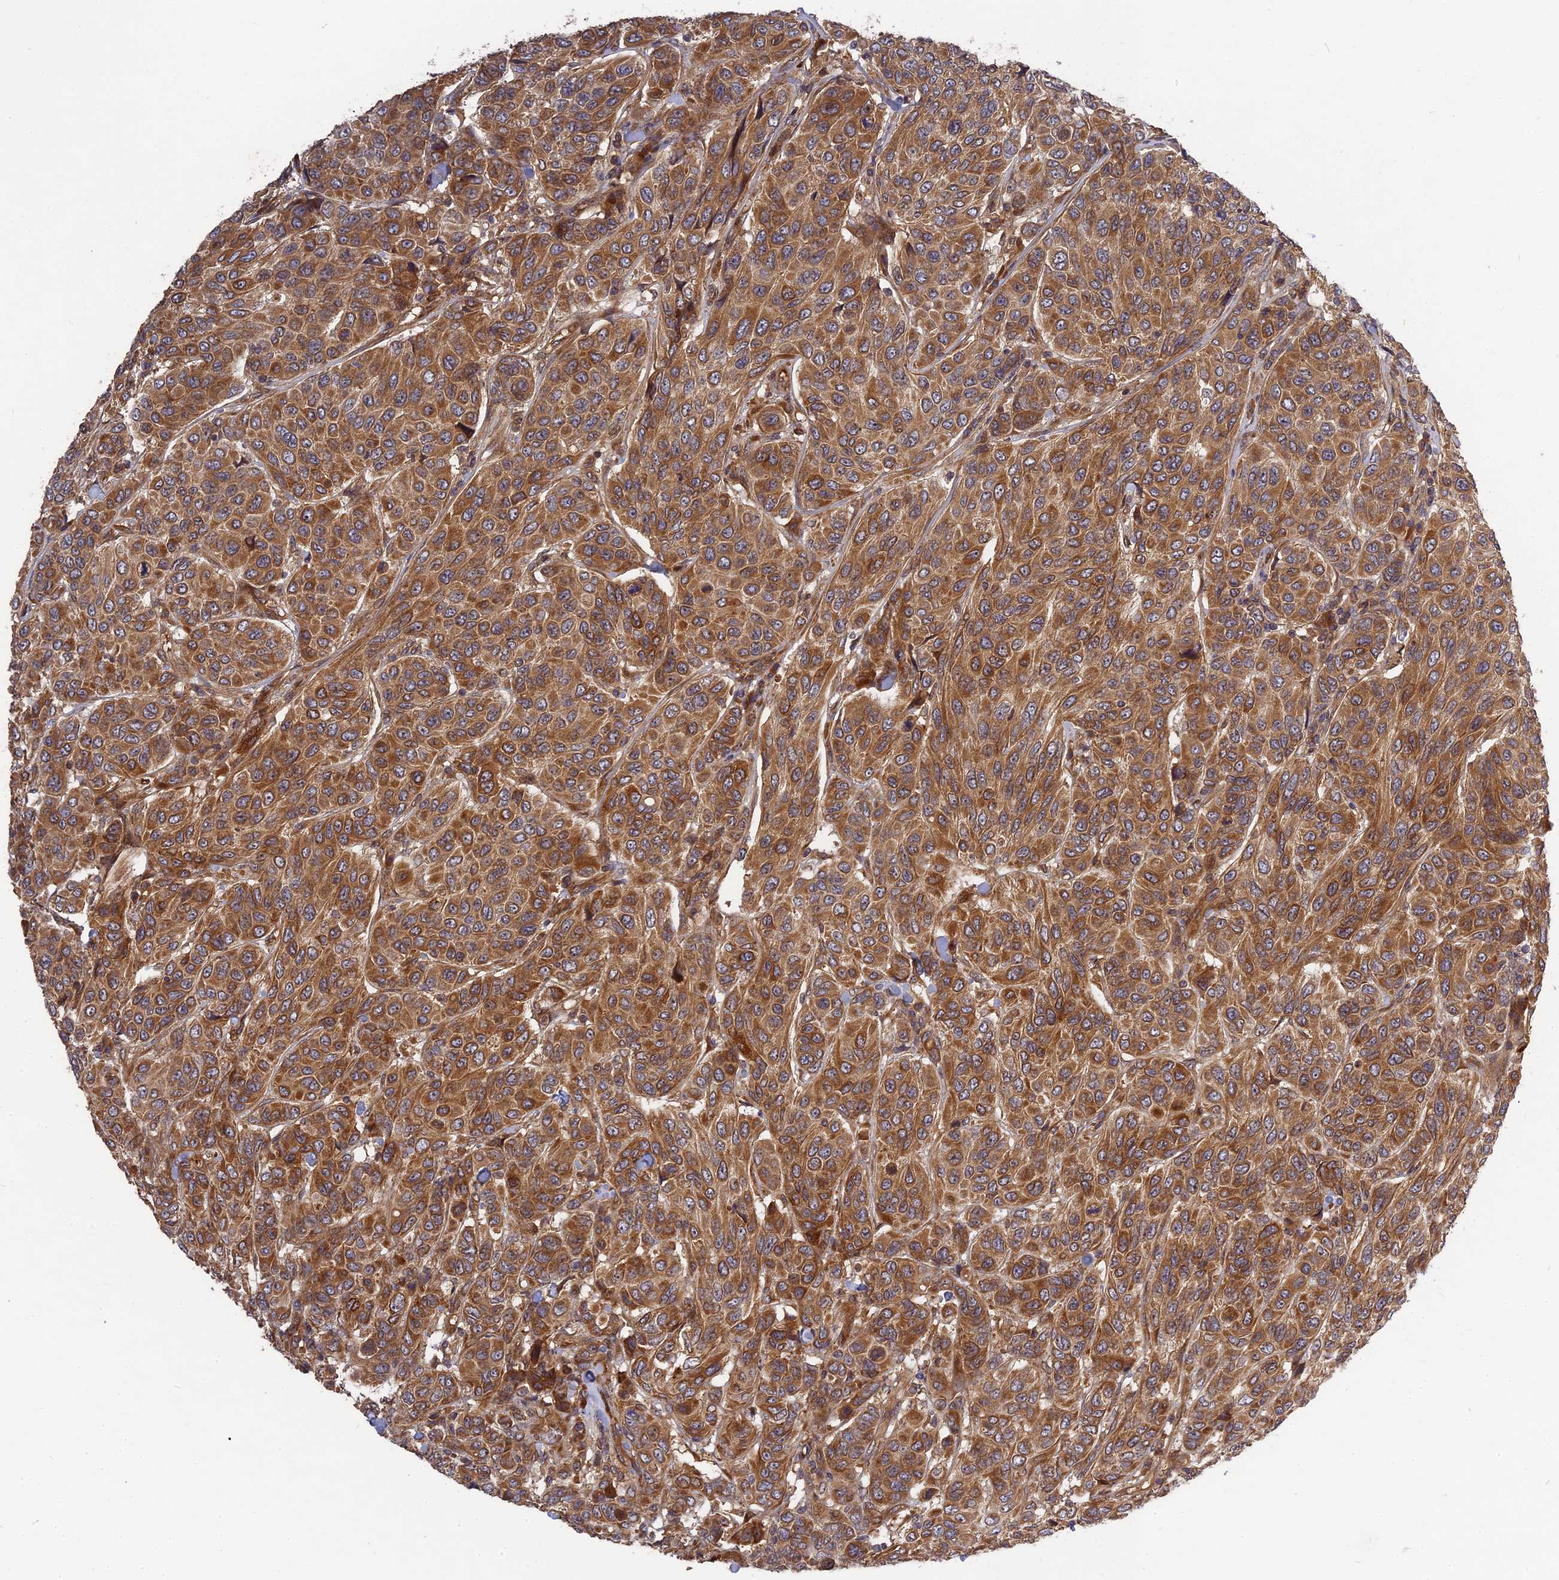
{"staining": {"intensity": "strong", "quantity": ">75%", "location": "cytoplasmic/membranous"}, "tissue": "breast cancer", "cell_type": "Tumor cells", "image_type": "cancer", "snomed": [{"axis": "morphology", "description": "Duct carcinoma"}, {"axis": "topography", "description": "Breast"}], "caption": "Immunohistochemistry (IHC) micrograph of neoplastic tissue: breast cancer stained using immunohistochemistry (IHC) reveals high levels of strong protein expression localized specifically in the cytoplasmic/membranous of tumor cells, appearing as a cytoplasmic/membranous brown color.", "gene": "TMUB2", "patient": {"sex": "female", "age": 55}}